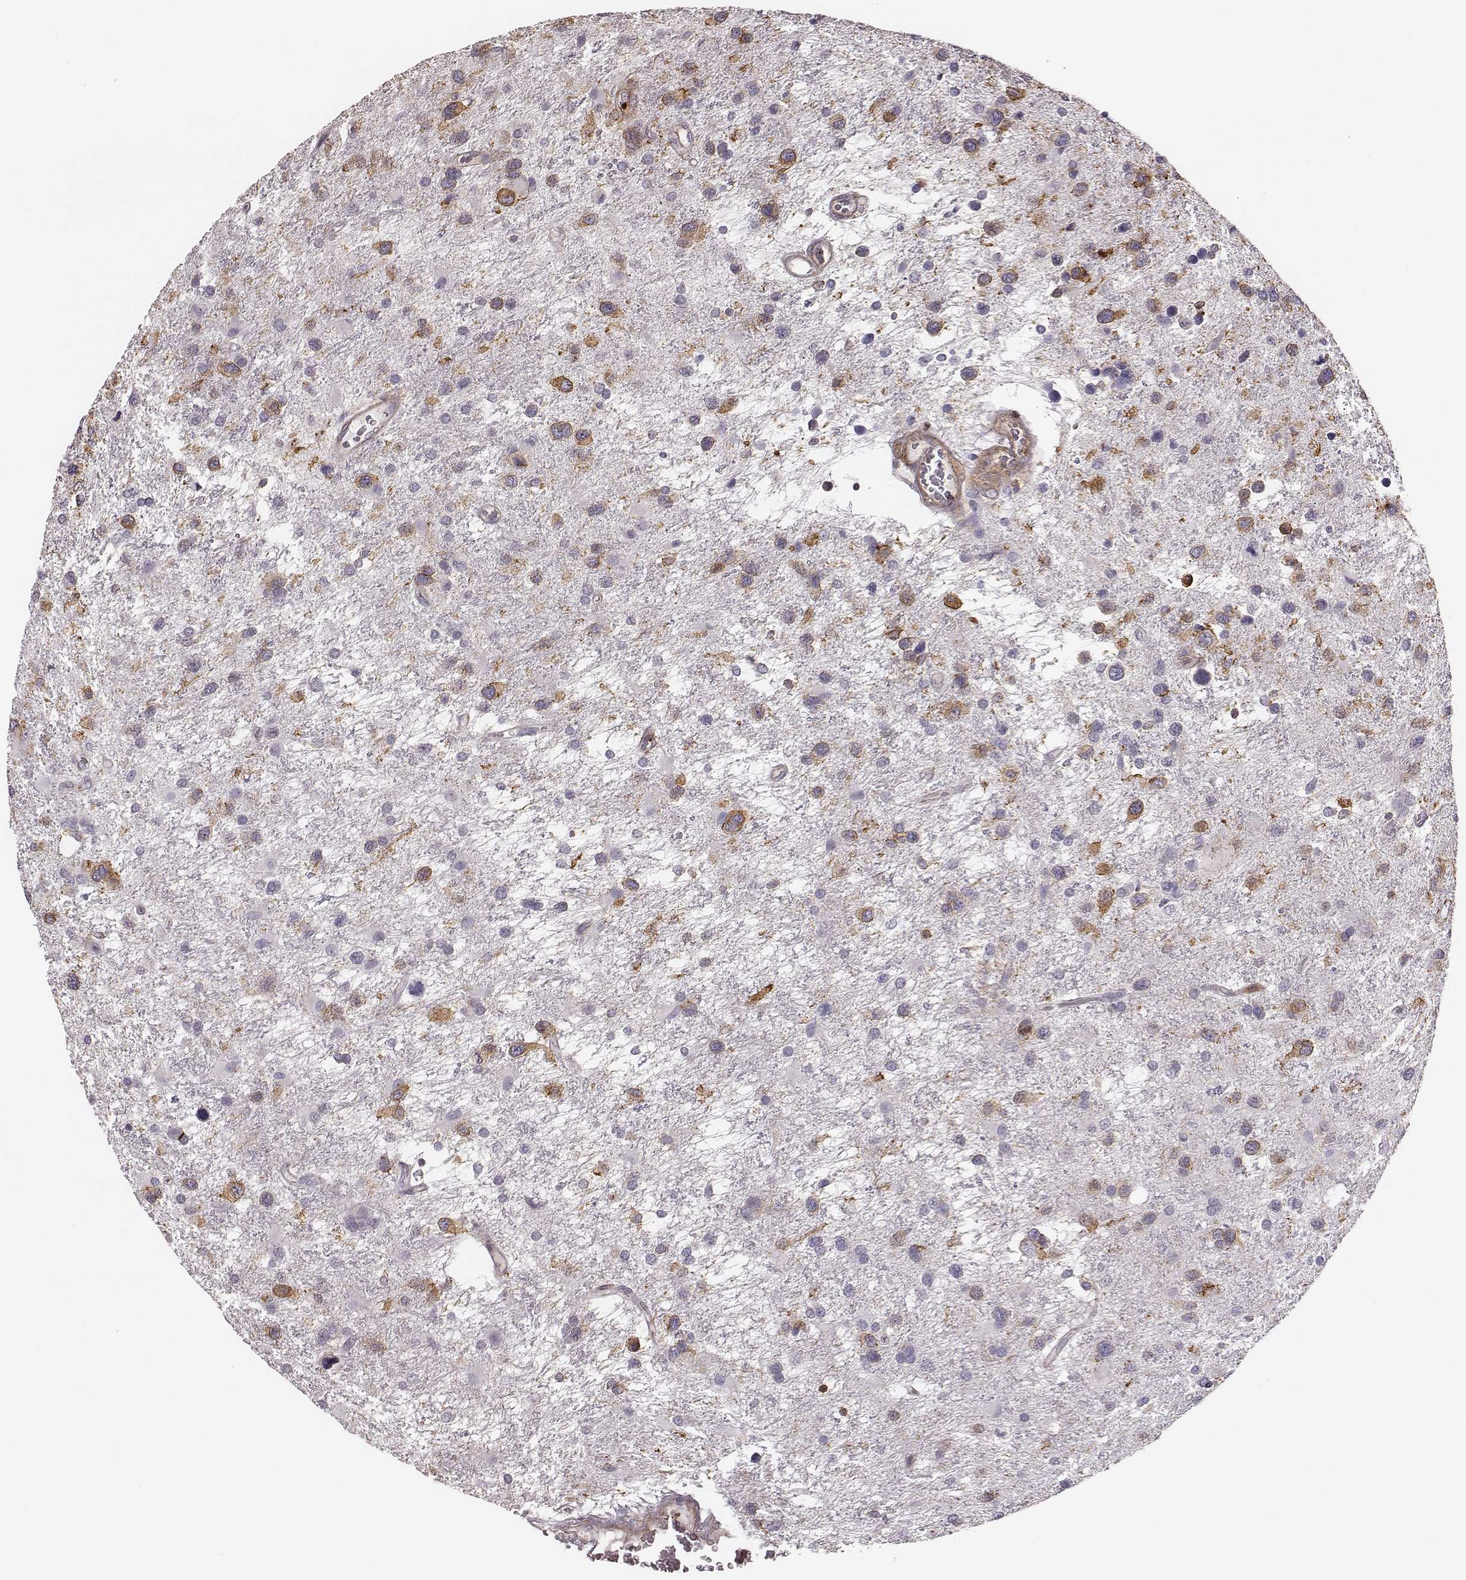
{"staining": {"intensity": "negative", "quantity": "none", "location": "none"}, "tissue": "glioma", "cell_type": "Tumor cells", "image_type": "cancer", "snomed": [{"axis": "morphology", "description": "Glioma, malignant, NOS"}, {"axis": "morphology", "description": "Glioma, malignant, High grade"}, {"axis": "topography", "description": "Brain"}], "caption": "This is an IHC micrograph of human high-grade glioma (malignant). There is no positivity in tumor cells.", "gene": "ZYX", "patient": {"sex": "female", "age": 71}}